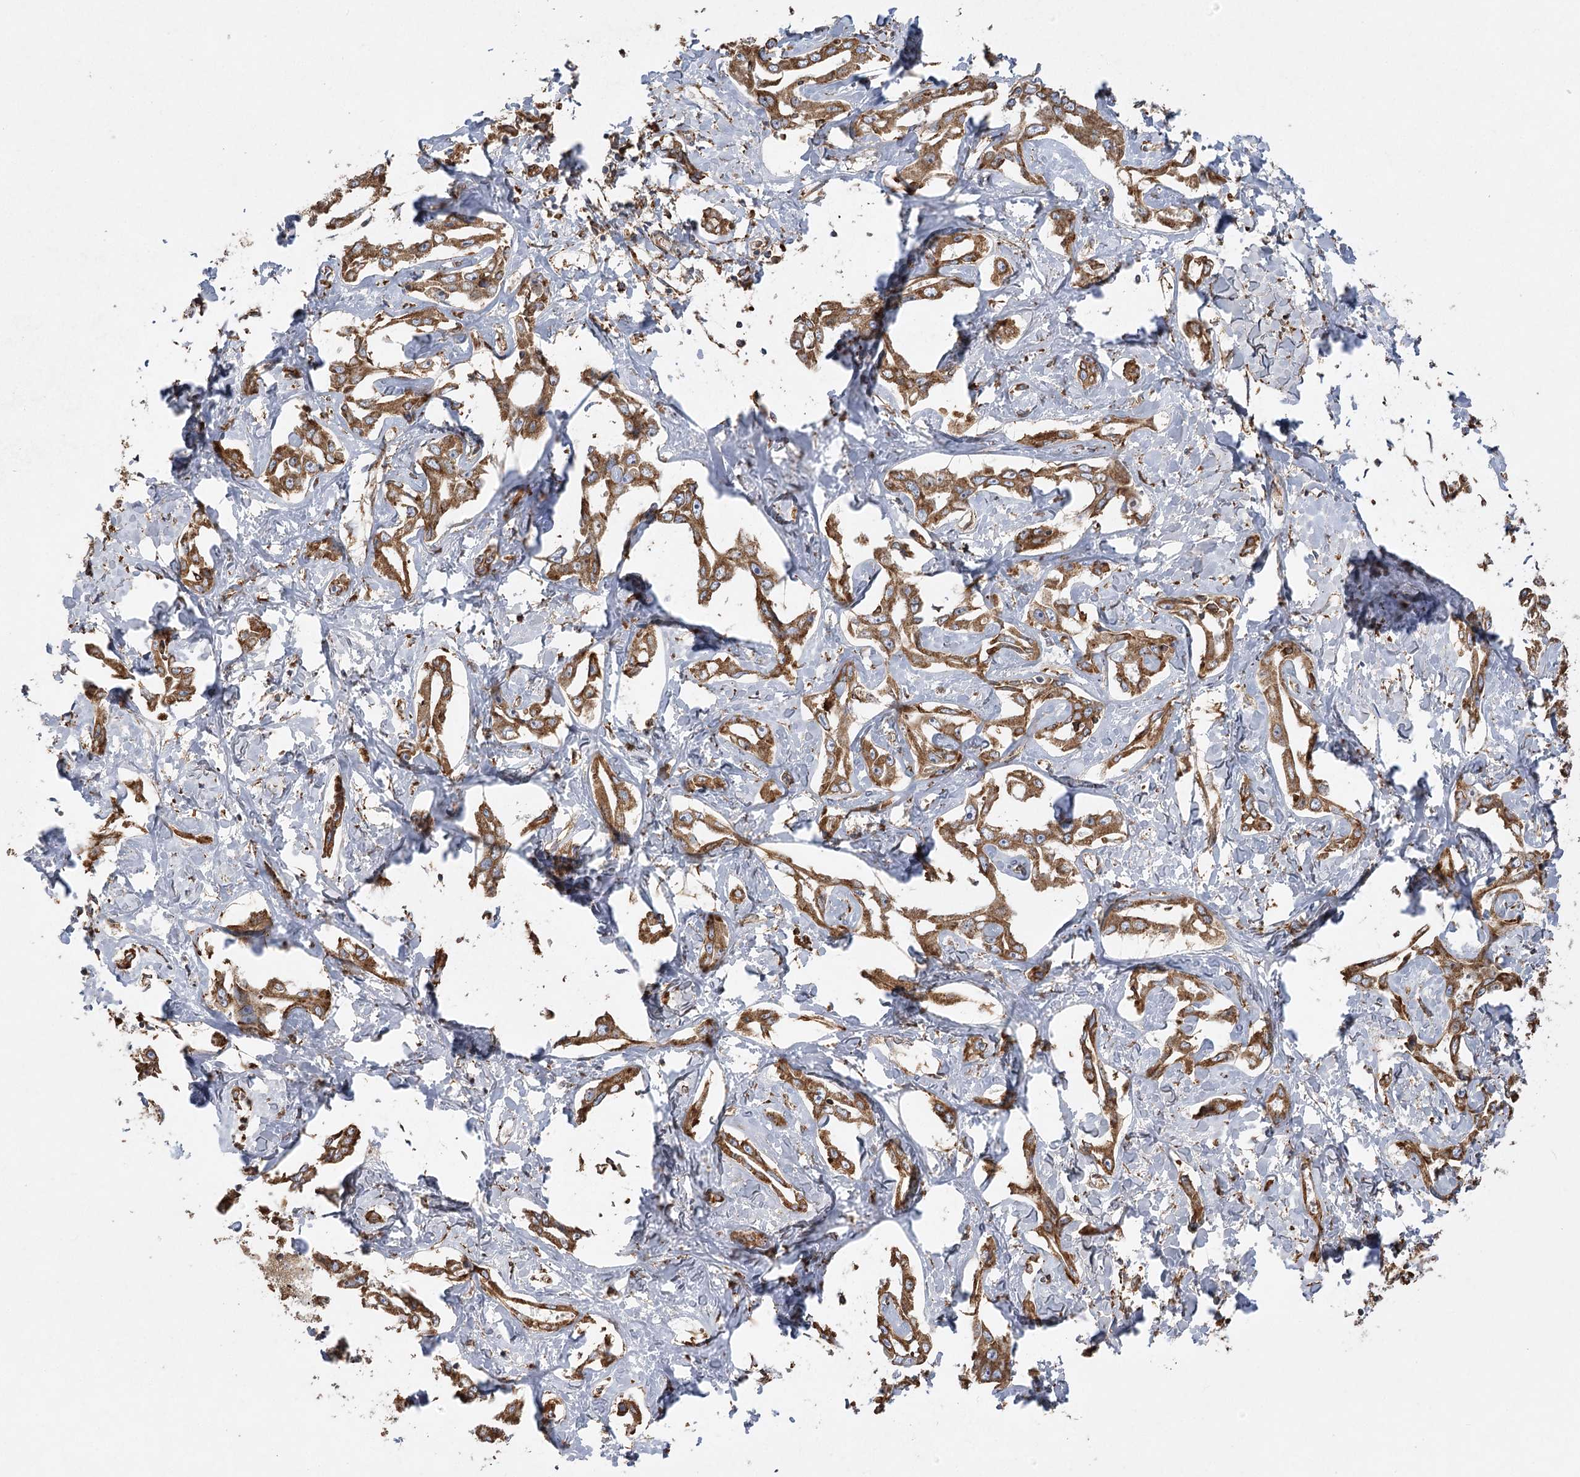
{"staining": {"intensity": "moderate", "quantity": ">75%", "location": "cytoplasmic/membranous"}, "tissue": "liver cancer", "cell_type": "Tumor cells", "image_type": "cancer", "snomed": [{"axis": "morphology", "description": "Cholangiocarcinoma"}, {"axis": "topography", "description": "Liver"}], "caption": "A micrograph of human liver cancer stained for a protein shows moderate cytoplasmic/membranous brown staining in tumor cells.", "gene": "ACAP2", "patient": {"sex": "male", "age": 59}}